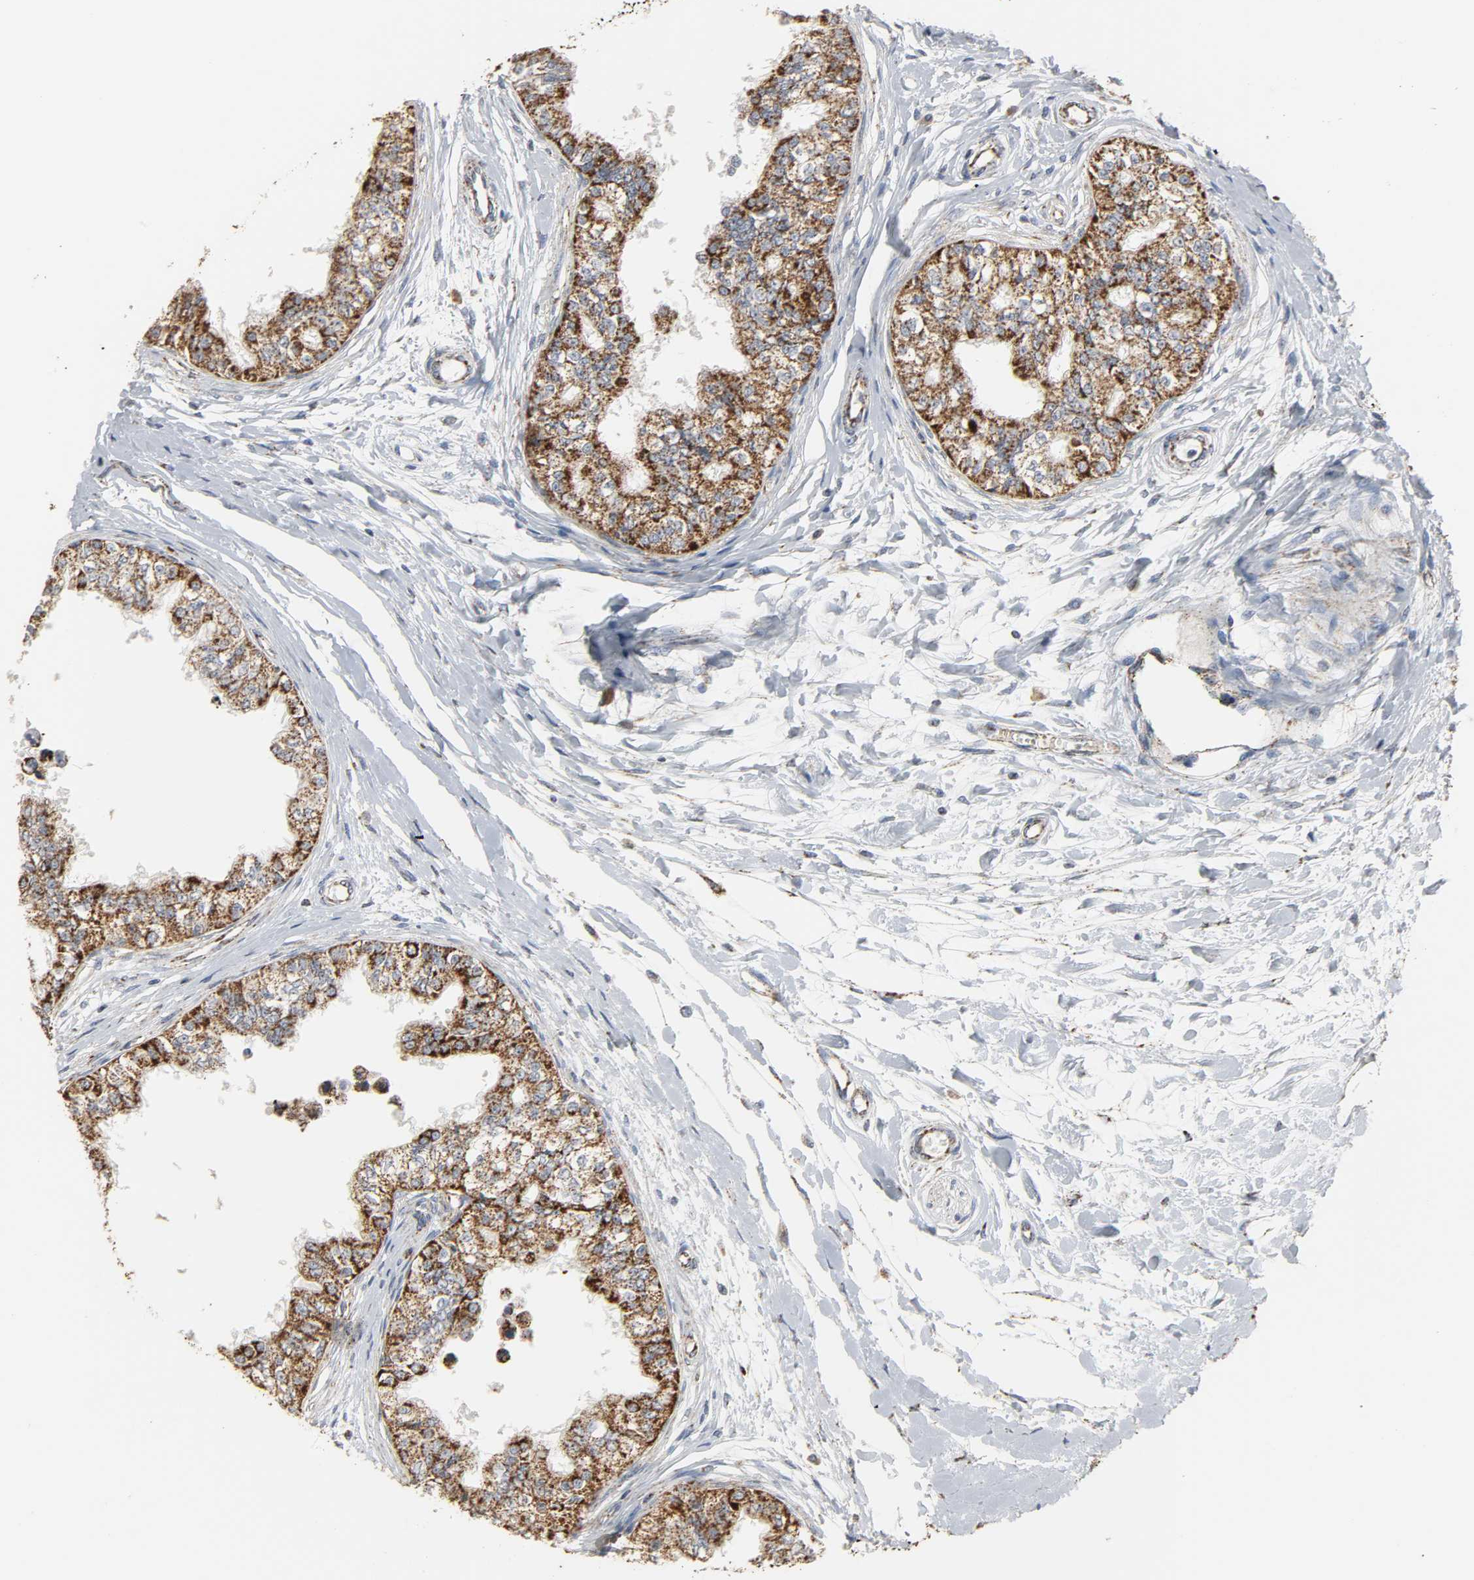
{"staining": {"intensity": "strong", "quantity": ">75%", "location": "cytoplasmic/membranous"}, "tissue": "epididymis", "cell_type": "Glandular cells", "image_type": "normal", "snomed": [{"axis": "morphology", "description": "Normal tissue, NOS"}, {"axis": "morphology", "description": "Adenocarcinoma, metastatic, NOS"}, {"axis": "topography", "description": "Testis"}, {"axis": "topography", "description": "Epididymis"}], "caption": "Epididymis was stained to show a protein in brown. There is high levels of strong cytoplasmic/membranous staining in approximately >75% of glandular cells. (IHC, brightfield microscopy, high magnification).", "gene": "ACAT1", "patient": {"sex": "male", "age": 26}}